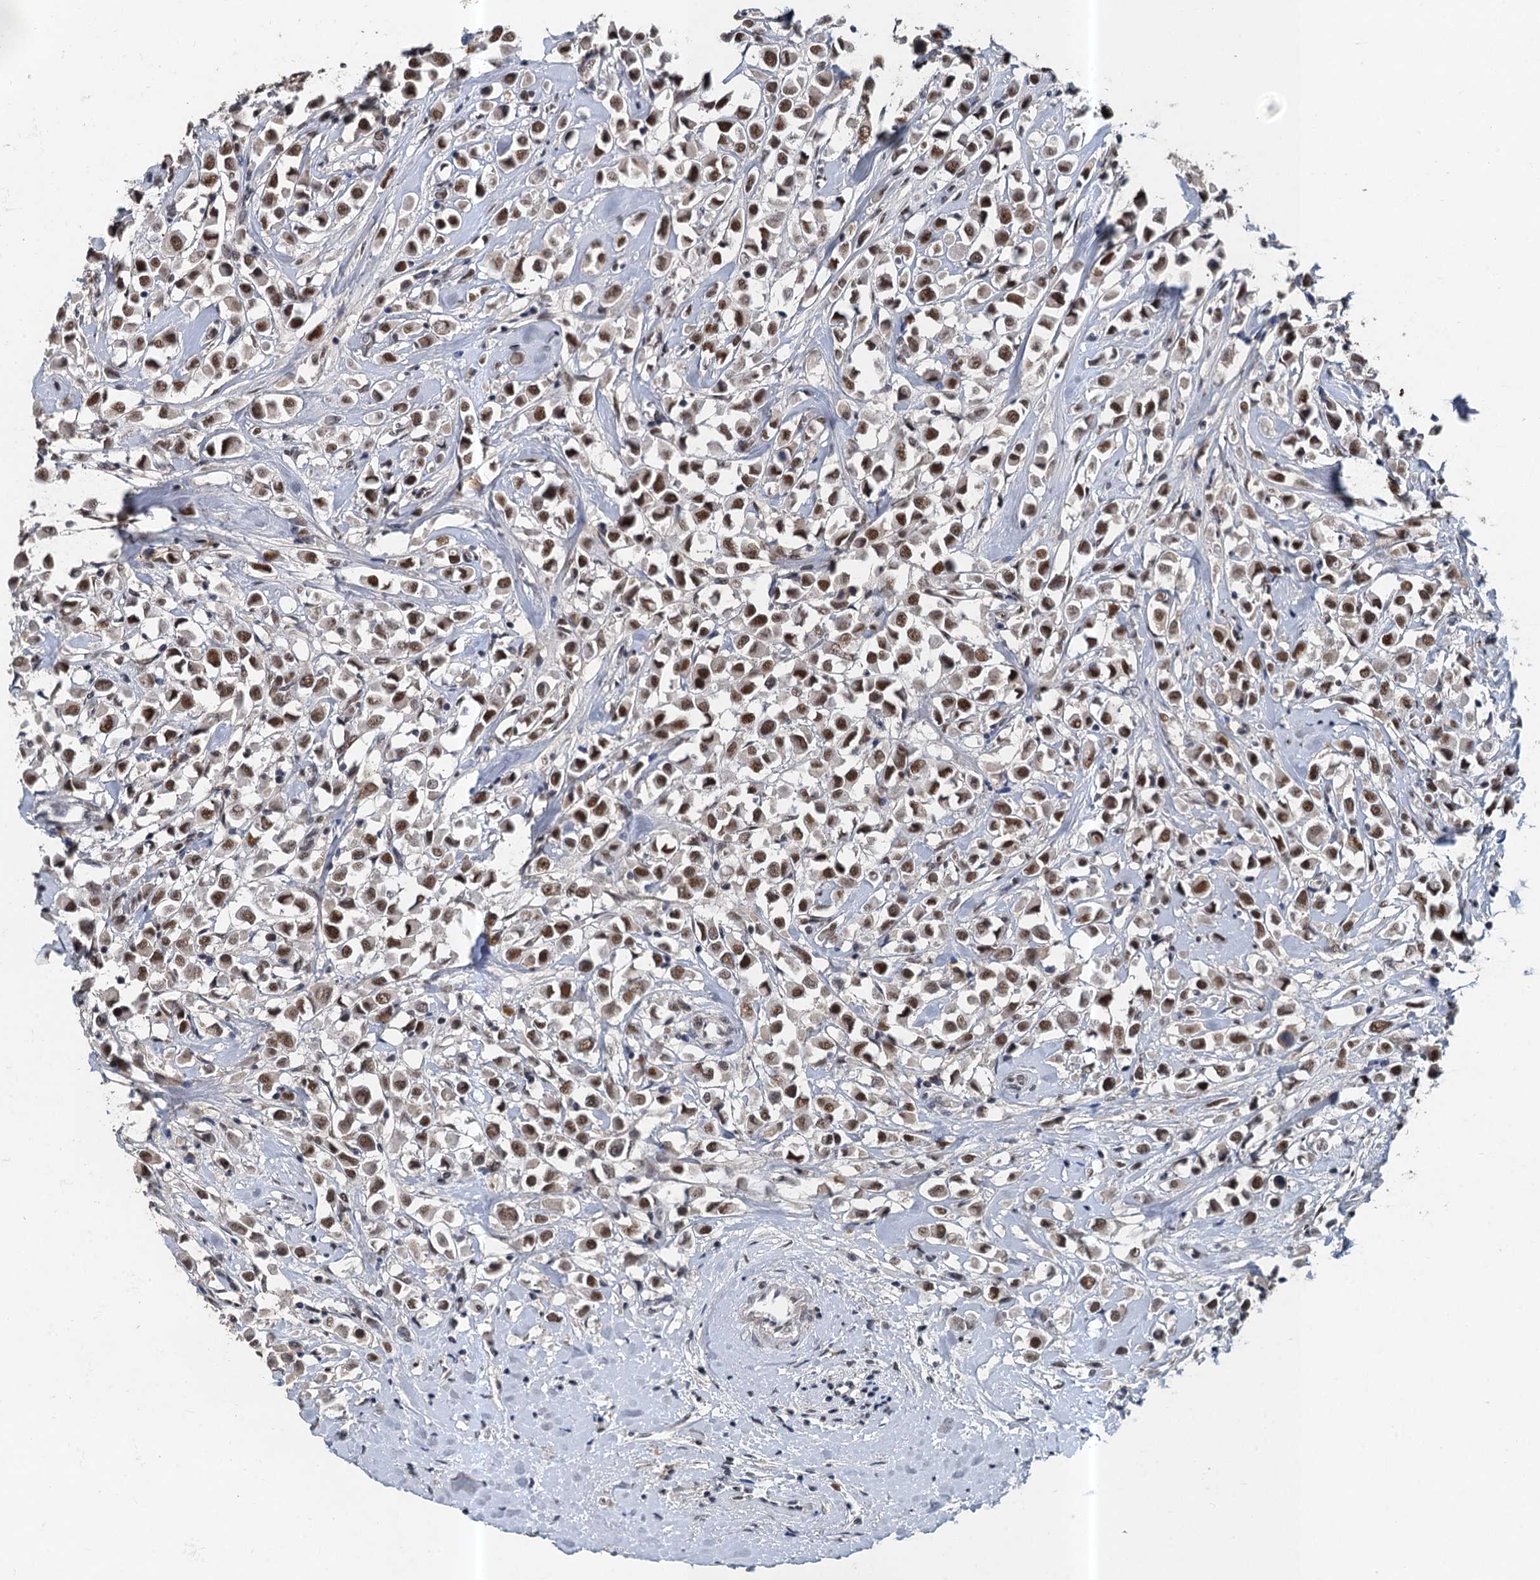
{"staining": {"intensity": "moderate", "quantity": ">75%", "location": "nuclear"}, "tissue": "breast cancer", "cell_type": "Tumor cells", "image_type": "cancer", "snomed": [{"axis": "morphology", "description": "Duct carcinoma"}, {"axis": "topography", "description": "Breast"}], "caption": "An immunohistochemistry histopathology image of tumor tissue is shown. Protein staining in brown shows moderate nuclear positivity in breast cancer within tumor cells.", "gene": "CSTF3", "patient": {"sex": "female", "age": 61}}